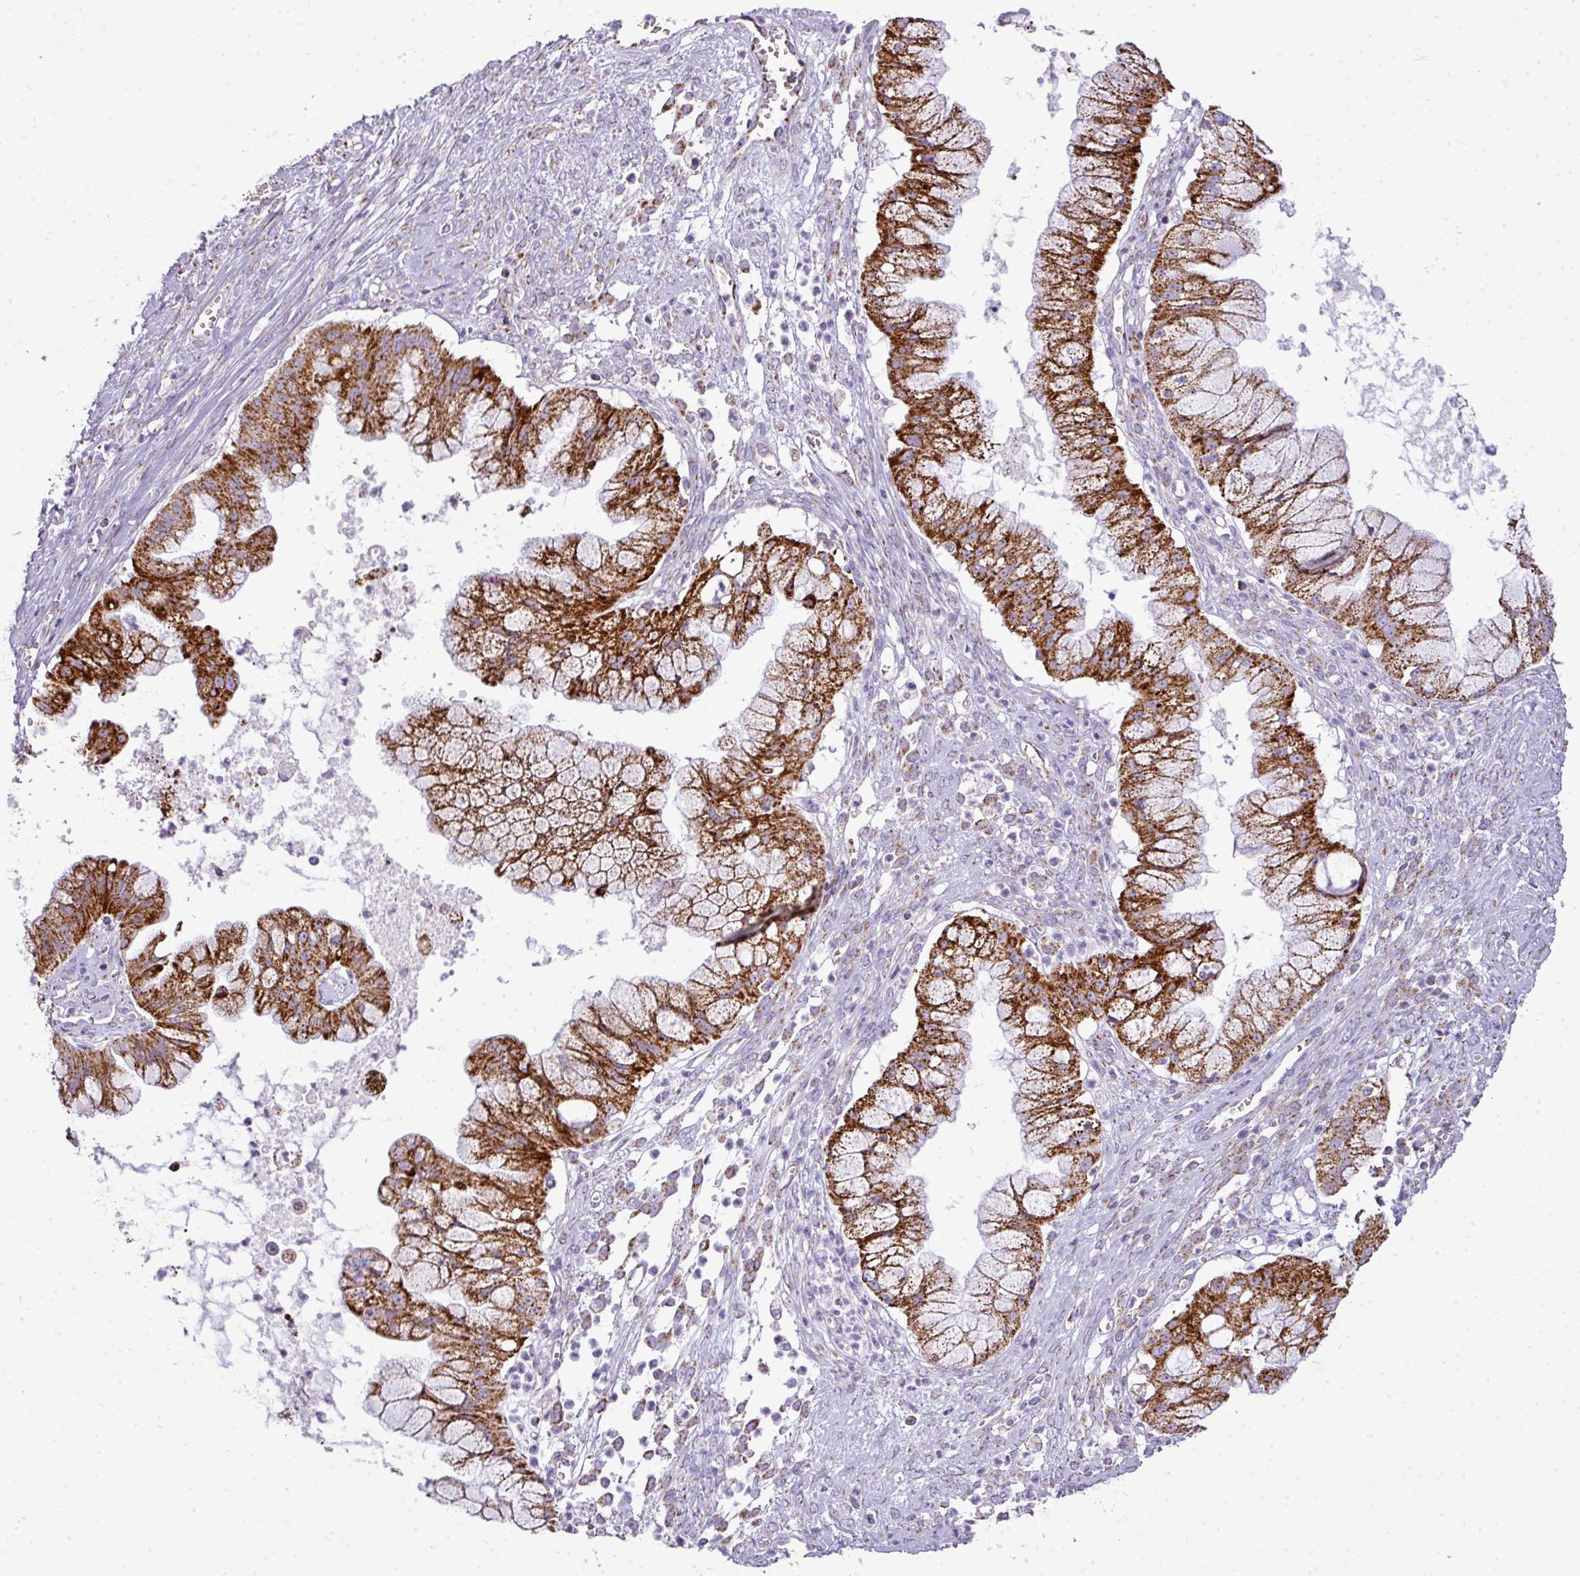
{"staining": {"intensity": "strong", "quantity": ">75%", "location": "cytoplasmic/membranous"}, "tissue": "ovarian cancer", "cell_type": "Tumor cells", "image_type": "cancer", "snomed": [{"axis": "morphology", "description": "Cystadenocarcinoma, mucinous, NOS"}, {"axis": "topography", "description": "Ovary"}], "caption": "About >75% of tumor cells in human mucinous cystadenocarcinoma (ovarian) demonstrate strong cytoplasmic/membranous protein positivity as visualized by brown immunohistochemical staining.", "gene": "ZNF81", "patient": {"sex": "female", "age": 70}}